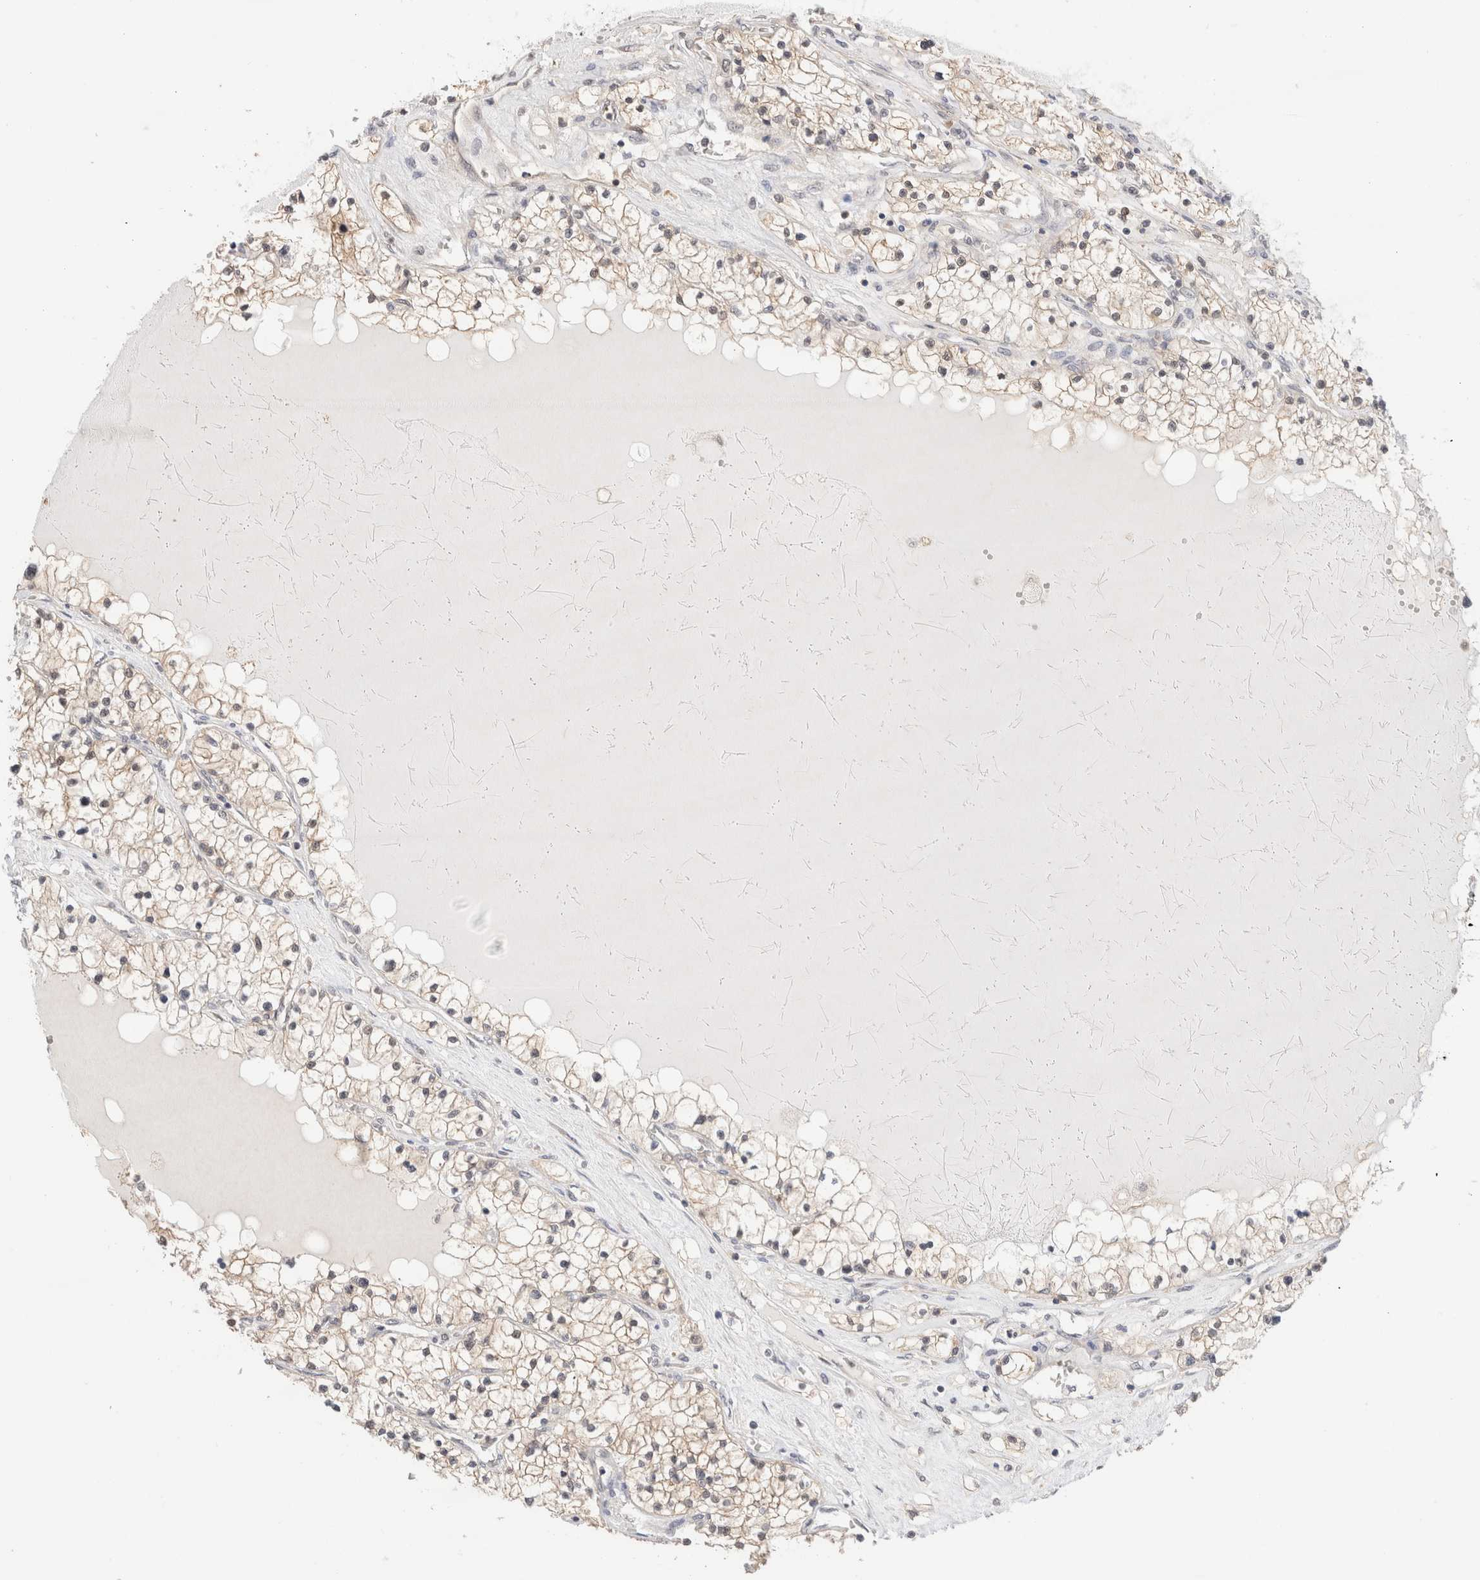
{"staining": {"intensity": "weak", "quantity": "25%-75%", "location": "cytoplasmic/membranous"}, "tissue": "renal cancer", "cell_type": "Tumor cells", "image_type": "cancer", "snomed": [{"axis": "morphology", "description": "Normal tissue, NOS"}, {"axis": "morphology", "description": "Adenocarcinoma, NOS"}, {"axis": "topography", "description": "Kidney"}], "caption": "Protein staining reveals weak cytoplasmic/membranous expression in about 25%-75% of tumor cells in renal adenocarcinoma. (DAB IHC with brightfield microscopy, high magnification).", "gene": "C17orf97", "patient": {"sex": "male", "age": 68}}